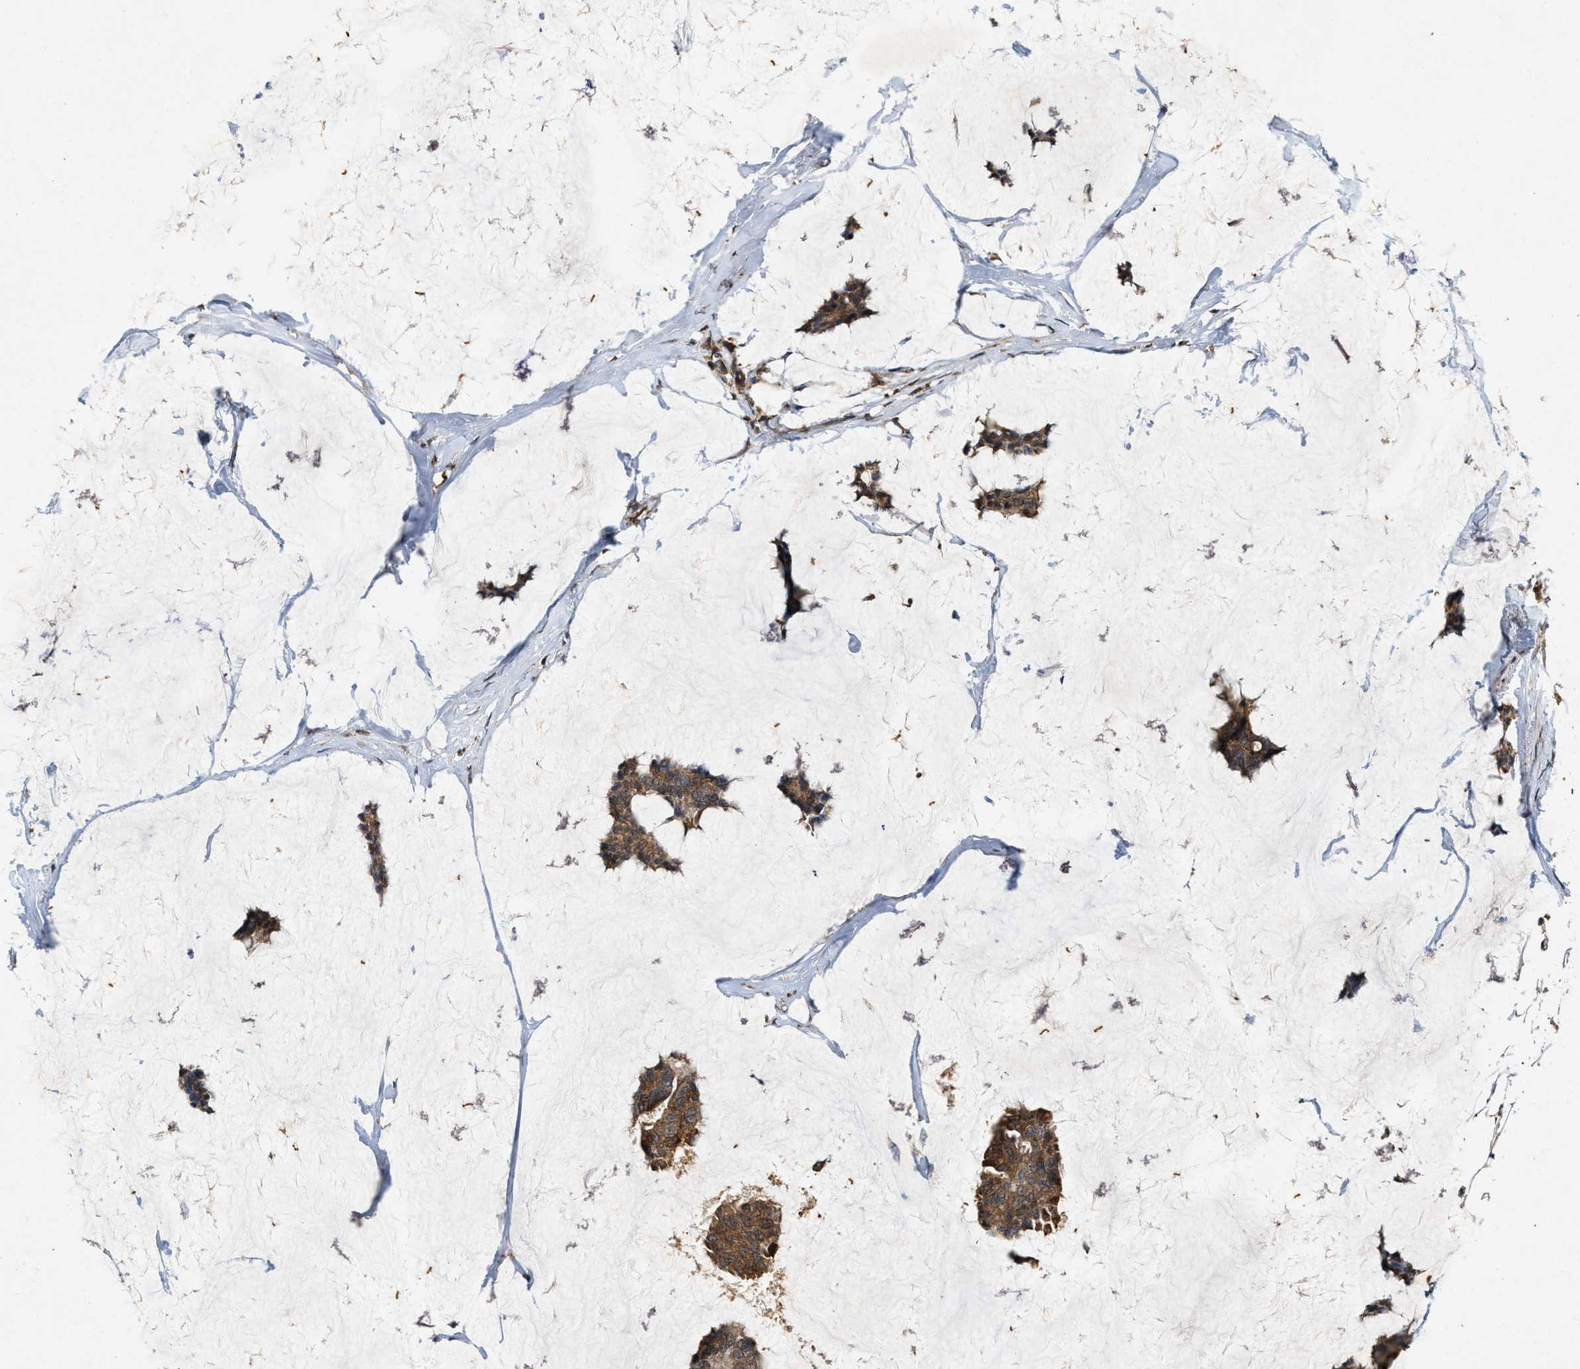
{"staining": {"intensity": "moderate", "quantity": ">75%", "location": "cytoplasmic/membranous"}, "tissue": "breast cancer", "cell_type": "Tumor cells", "image_type": "cancer", "snomed": [{"axis": "morphology", "description": "Duct carcinoma"}, {"axis": "topography", "description": "Breast"}], "caption": "Breast cancer (infiltrating ductal carcinoma) was stained to show a protein in brown. There is medium levels of moderate cytoplasmic/membranous staining in about >75% of tumor cells. The staining was performed using DAB, with brown indicating positive protein expression. Nuclei are stained blue with hematoxylin.", "gene": "KIF21A", "patient": {"sex": "female", "age": 93}}